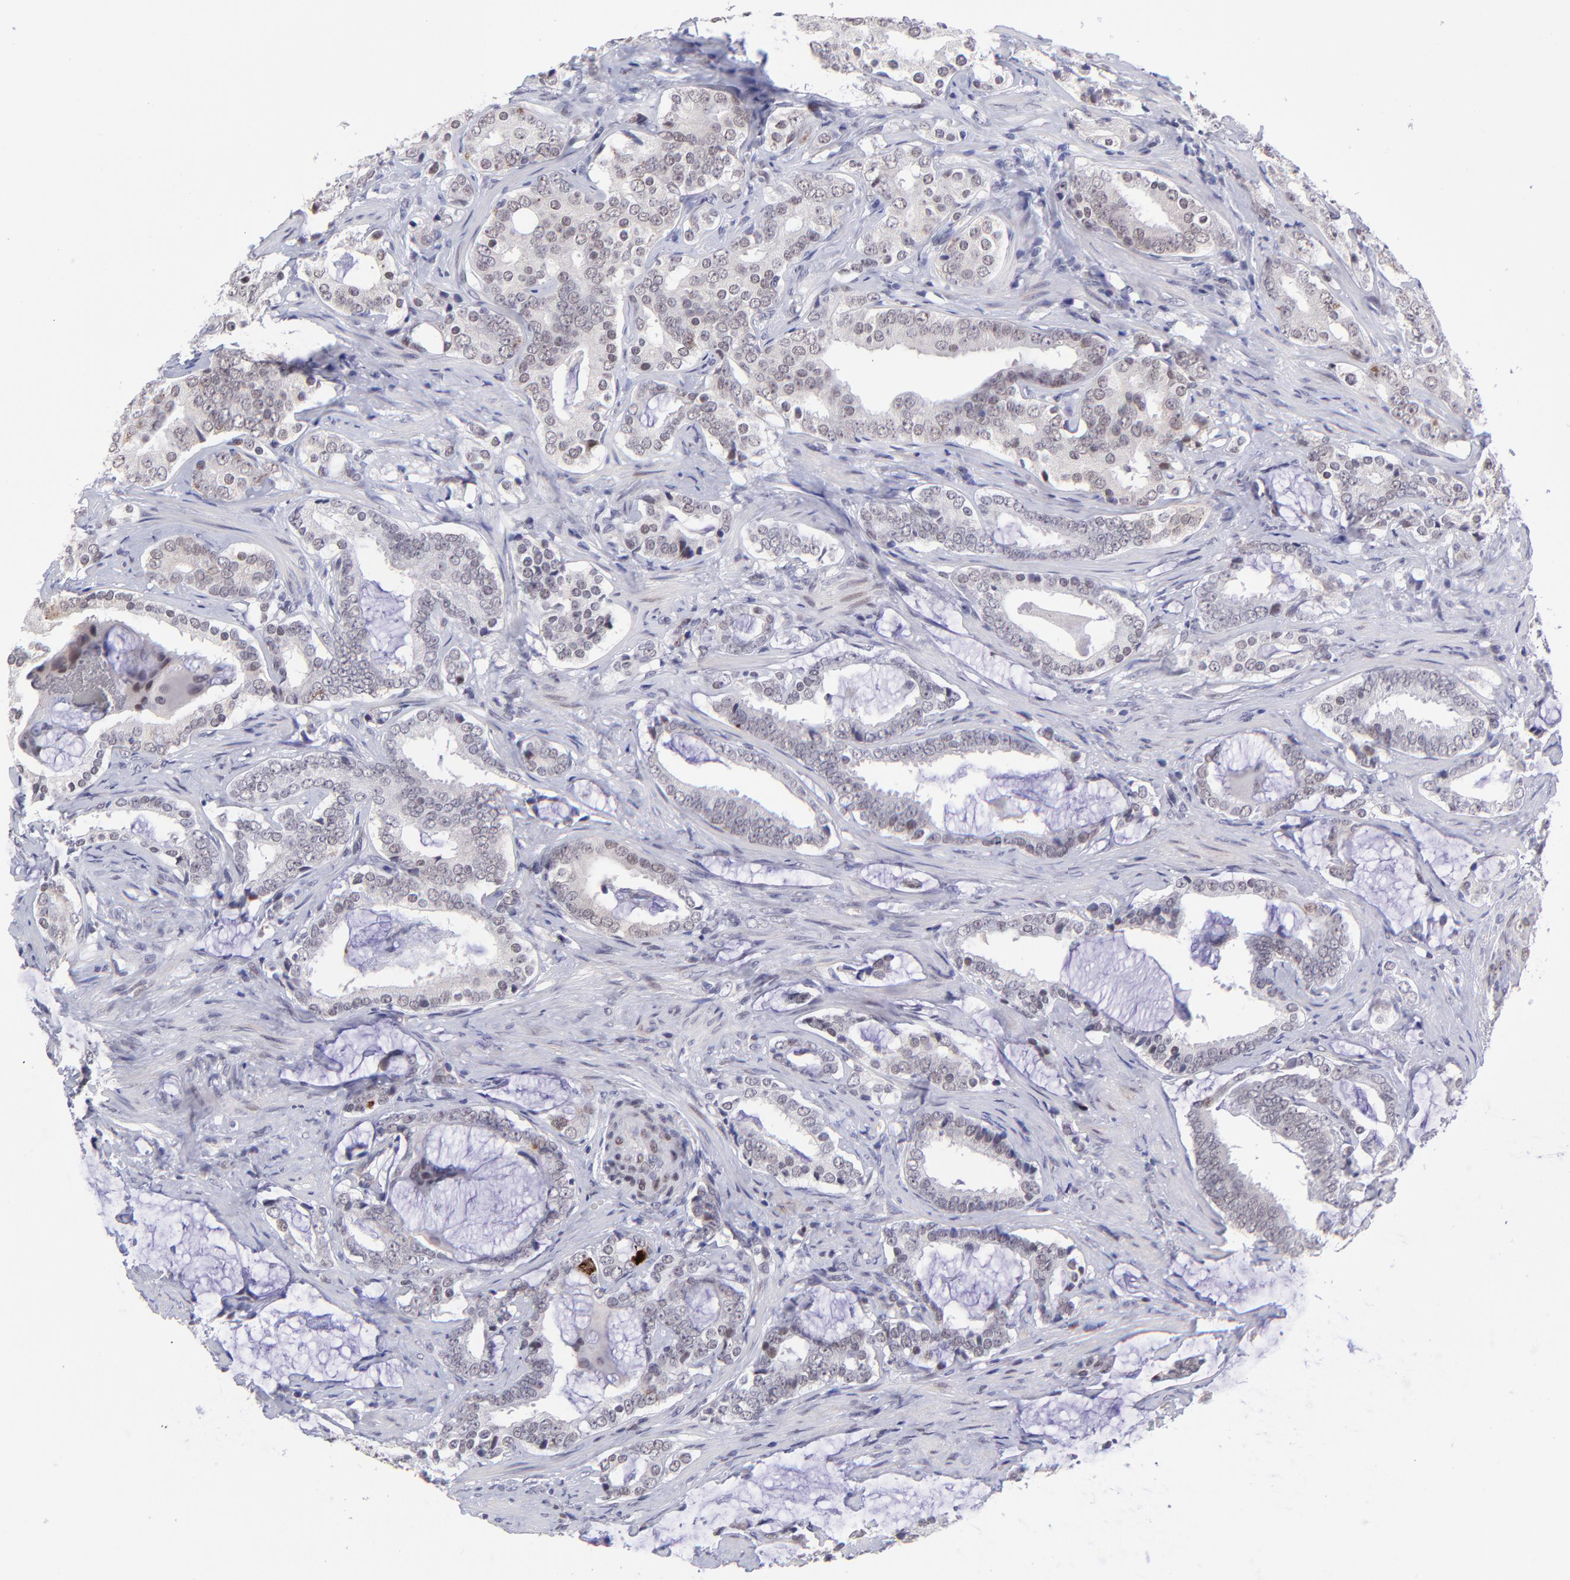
{"staining": {"intensity": "weak", "quantity": "<25%", "location": "nuclear"}, "tissue": "prostate cancer", "cell_type": "Tumor cells", "image_type": "cancer", "snomed": [{"axis": "morphology", "description": "Adenocarcinoma, Medium grade"}, {"axis": "topography", "description": "Prostate"}], "caption": "There is no significant positivity in tumor cells of adenocarcinoma (medium-grade) (prostate).", "gene": "SOX6", "patient": {"sex": "male", "age": 68}}